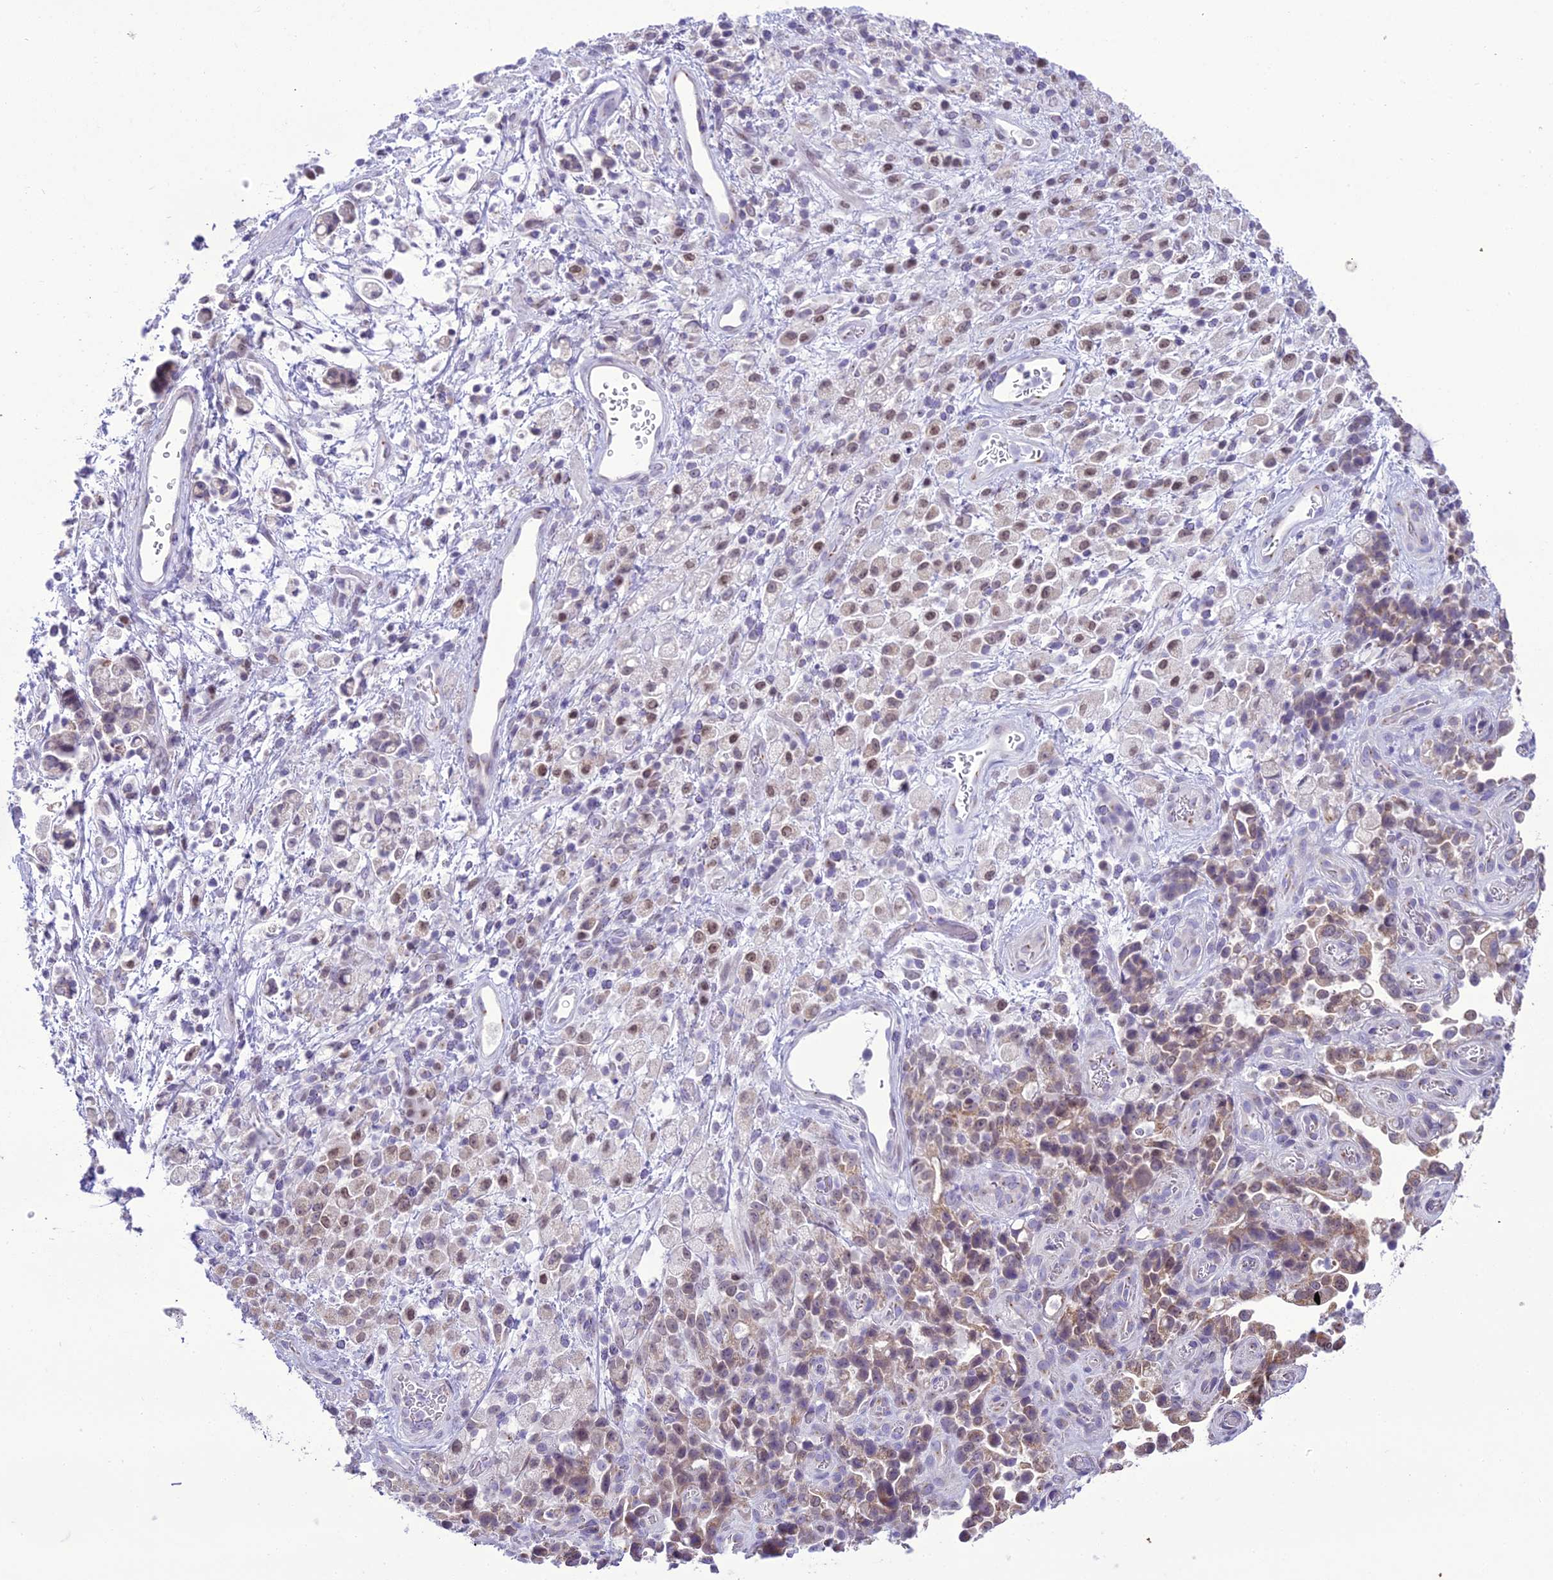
{"staining": {"intensity": "weak", "quantity": "<25%", "location": "cytoplasmic/membranous,nuclear"}, "tissue": "stomach cancer", "cell_type": "Tumor cells", "image_type": "cancer", "snomed": [{"axis": "morphology", "description": "Adenocarcinoma, NOS"}, {"axis": "topography", "description": "Stomach"}], "caption": "IHC of adenocarcinoma (stomach) shows no staining in tumor cells. (DAB (3,3'-diaminobenzidine) immunohistochemistry visualized using brightfield microscopy, high magnification).", "gene": "B9D2", "patient": {"sex": "female", "age": 60}}